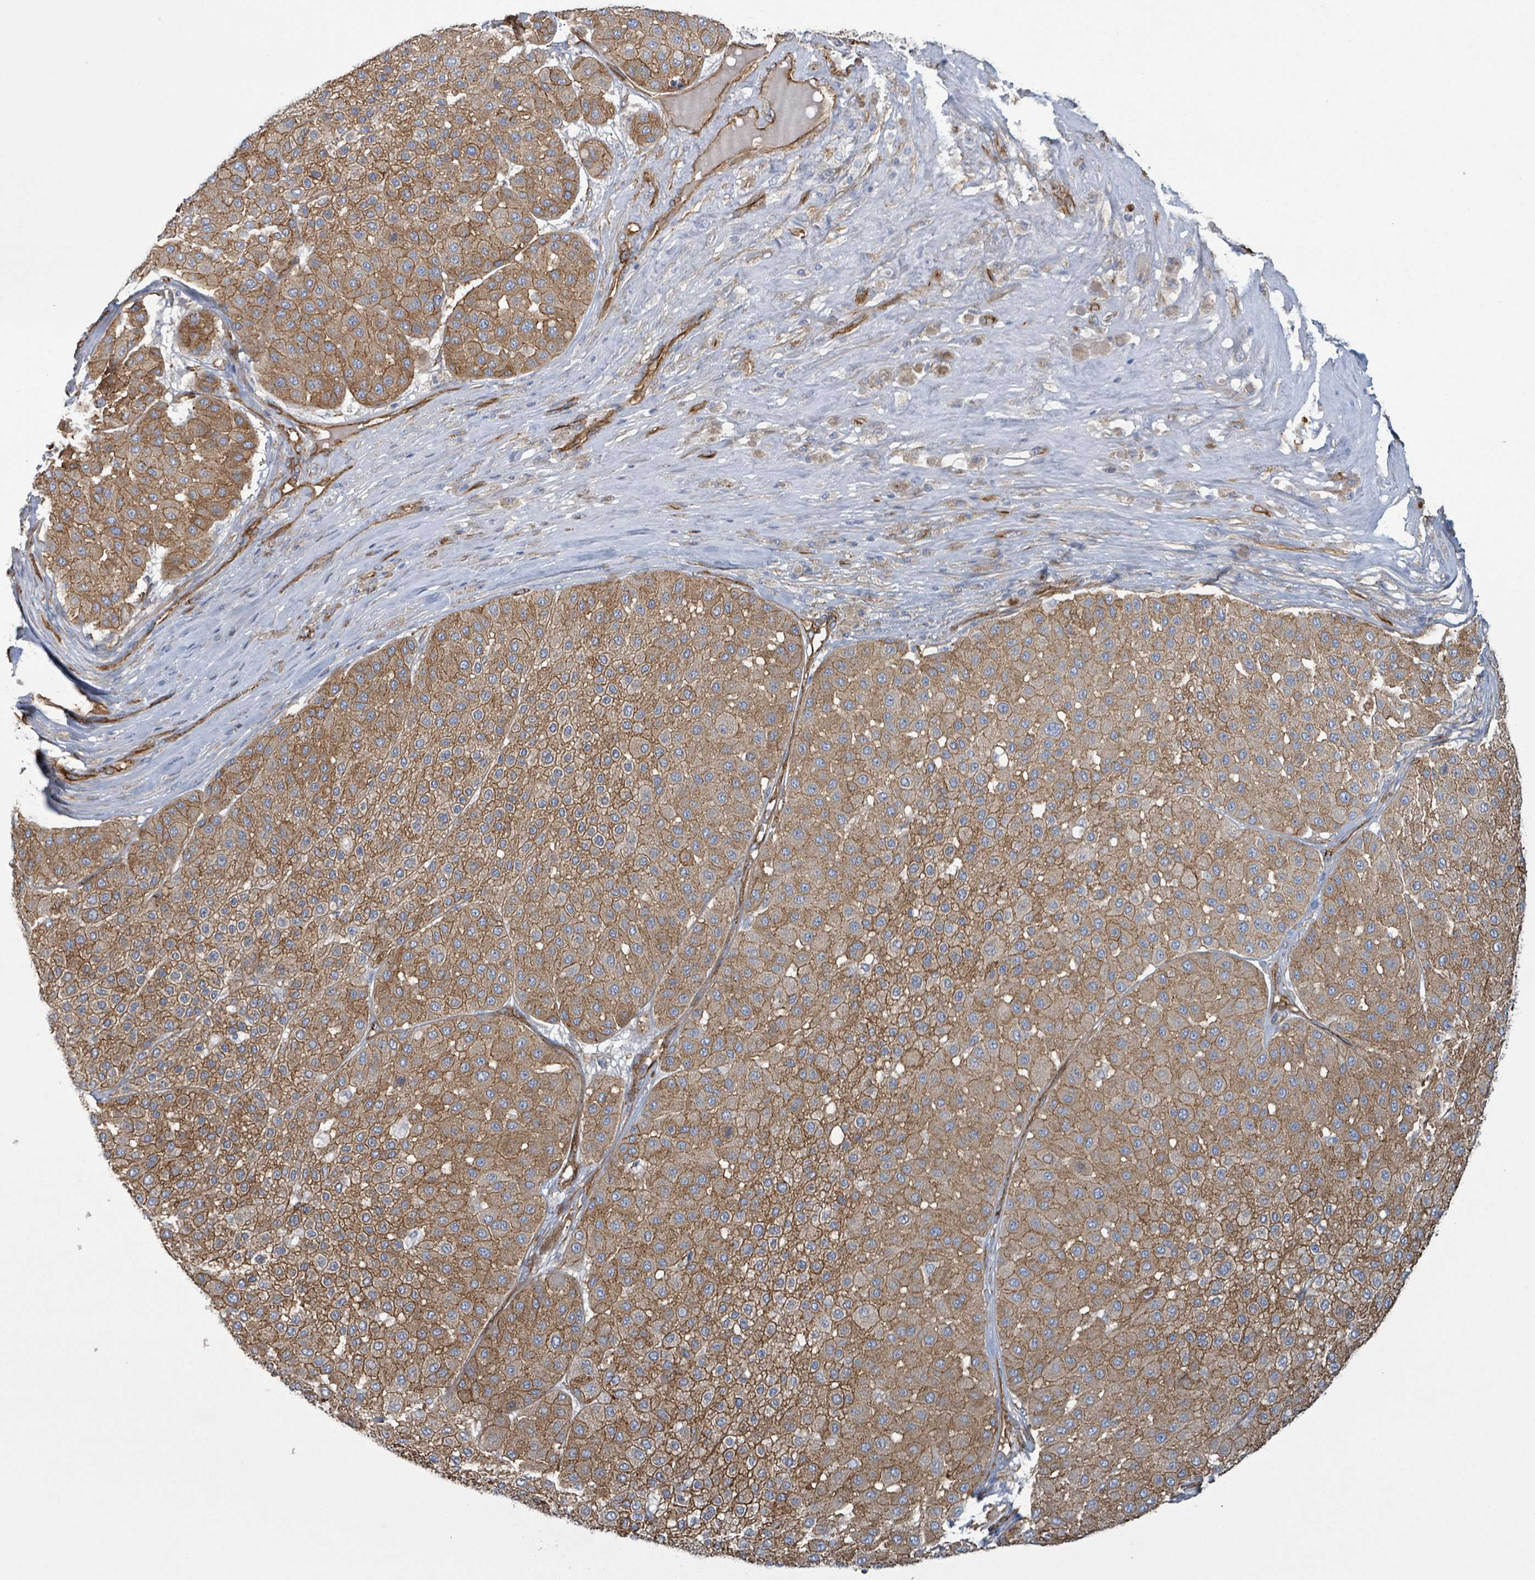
{"staining": {"intensity": "moderate", "quantity": ">75%", "location": "cytoplasmic/membranous"}, "tissue": "melanoma", "cell_type": "Tumor cells", "image_type": "cancer", "snomed": [{"axis": "morphology", "description": "Malignant melanoma, Metastatic site"}, {"axis": "topography", "description": "Smooth muscle"}], "caption": "Protein expression analysis of melanoma exhibits moderate cytoplasmic/membranous staining in approximately >75% of tumor cells.", "gene": "LDOC1", "patient": {"sex": "male", "age": 41}}